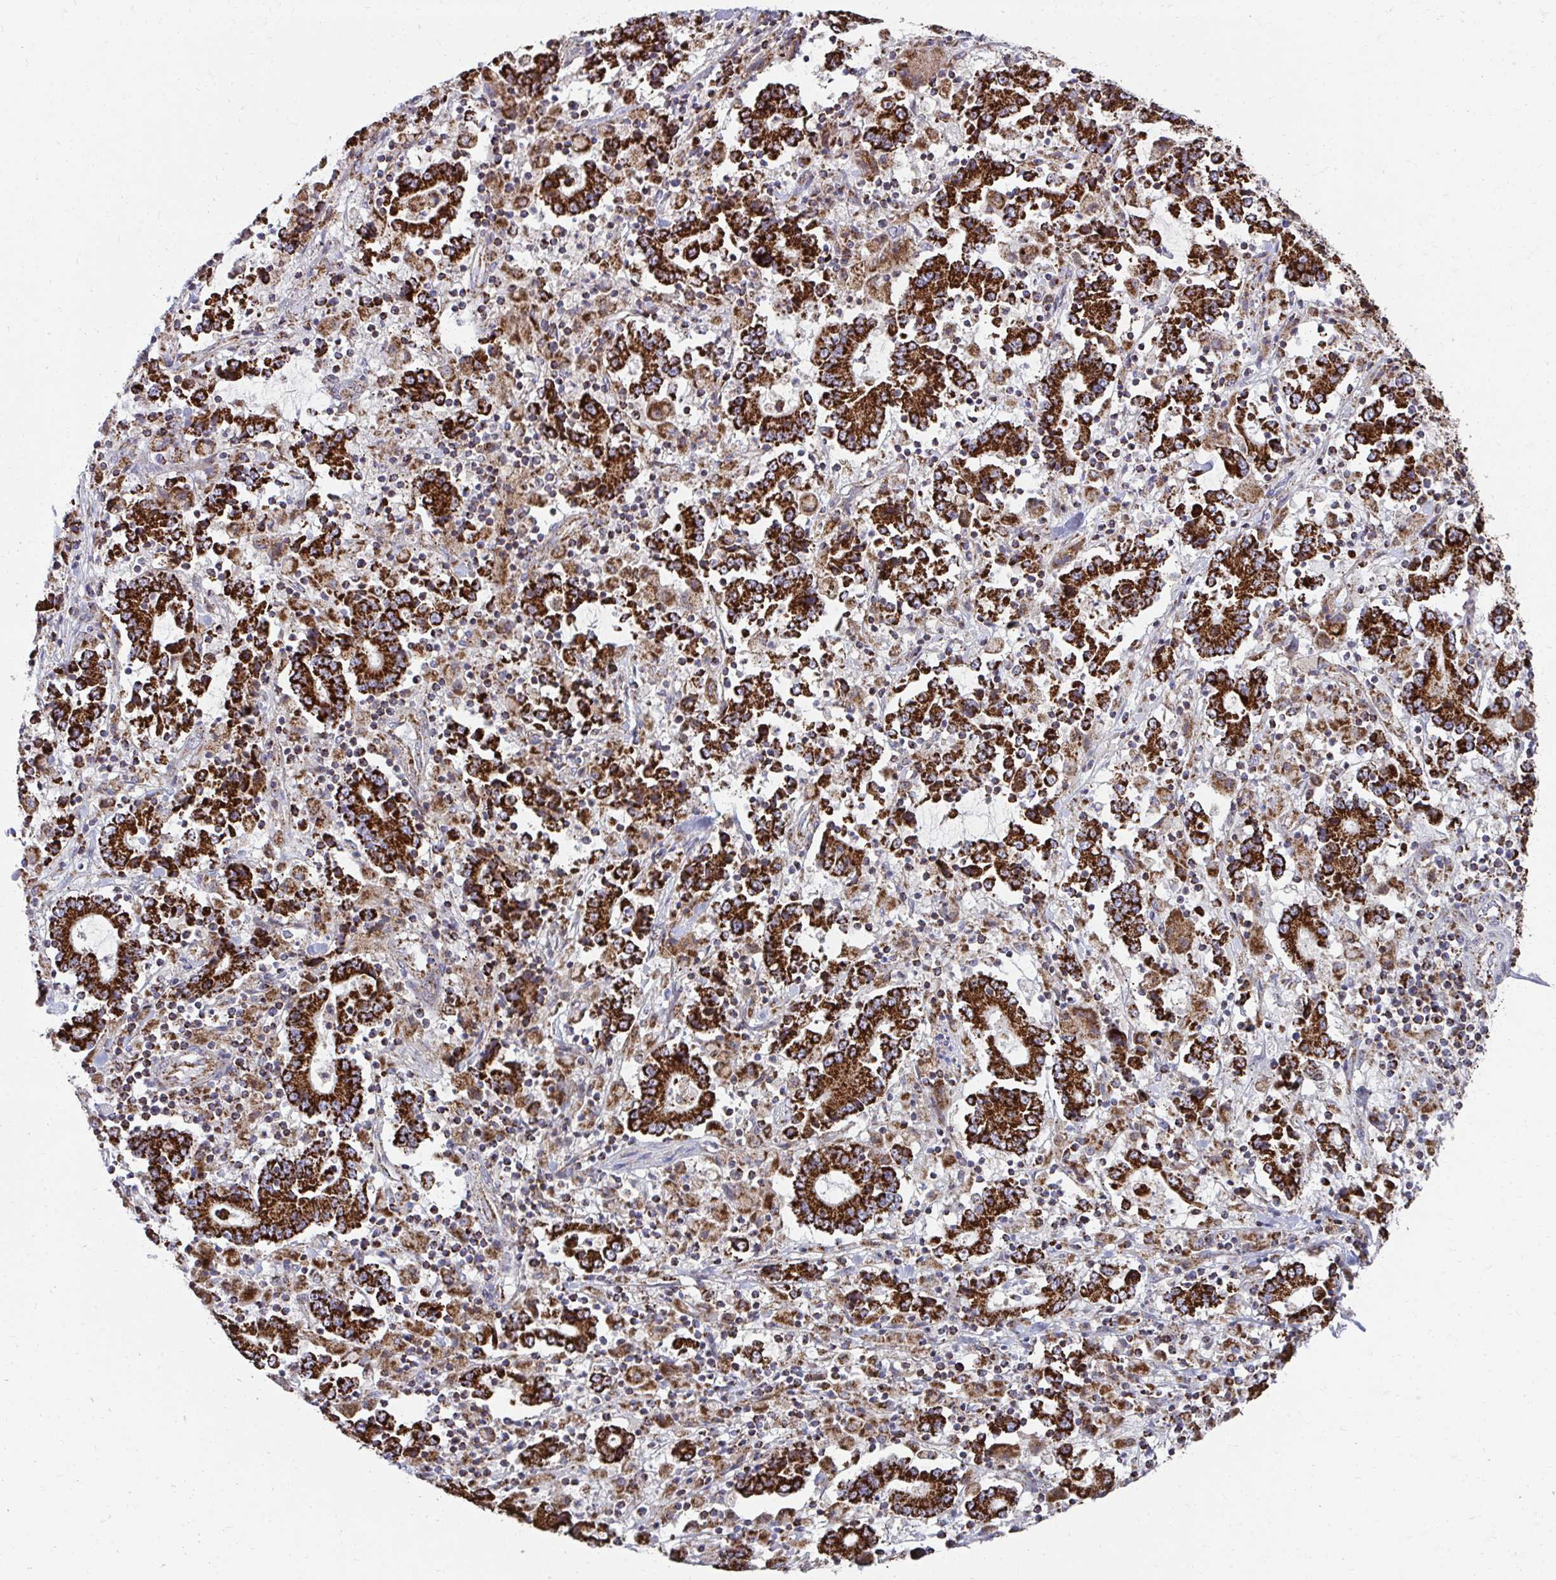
{"staining": {"intensity": "strong", "quantity": ">75%", "location": "cytoplasmic/membranous"}, "tissue": "stomach cancer", "cell_type": "Tumor cells", "image_type": "cancer", "snomed": [{"axis": "morphology", "description": "Adenocarcinoma, NOS"}, {"axis": "topography", "description": "Stomach, upper"}], "caption": "Stomach cancer (adenocarcinoma) tissue reveals strong cytoplasmic/membranous staining in about >75% of tumor cells, visualized by immunohistochemistry.", "gene": "PRRG3", "patient": {"sex": "male", "age": 68}}